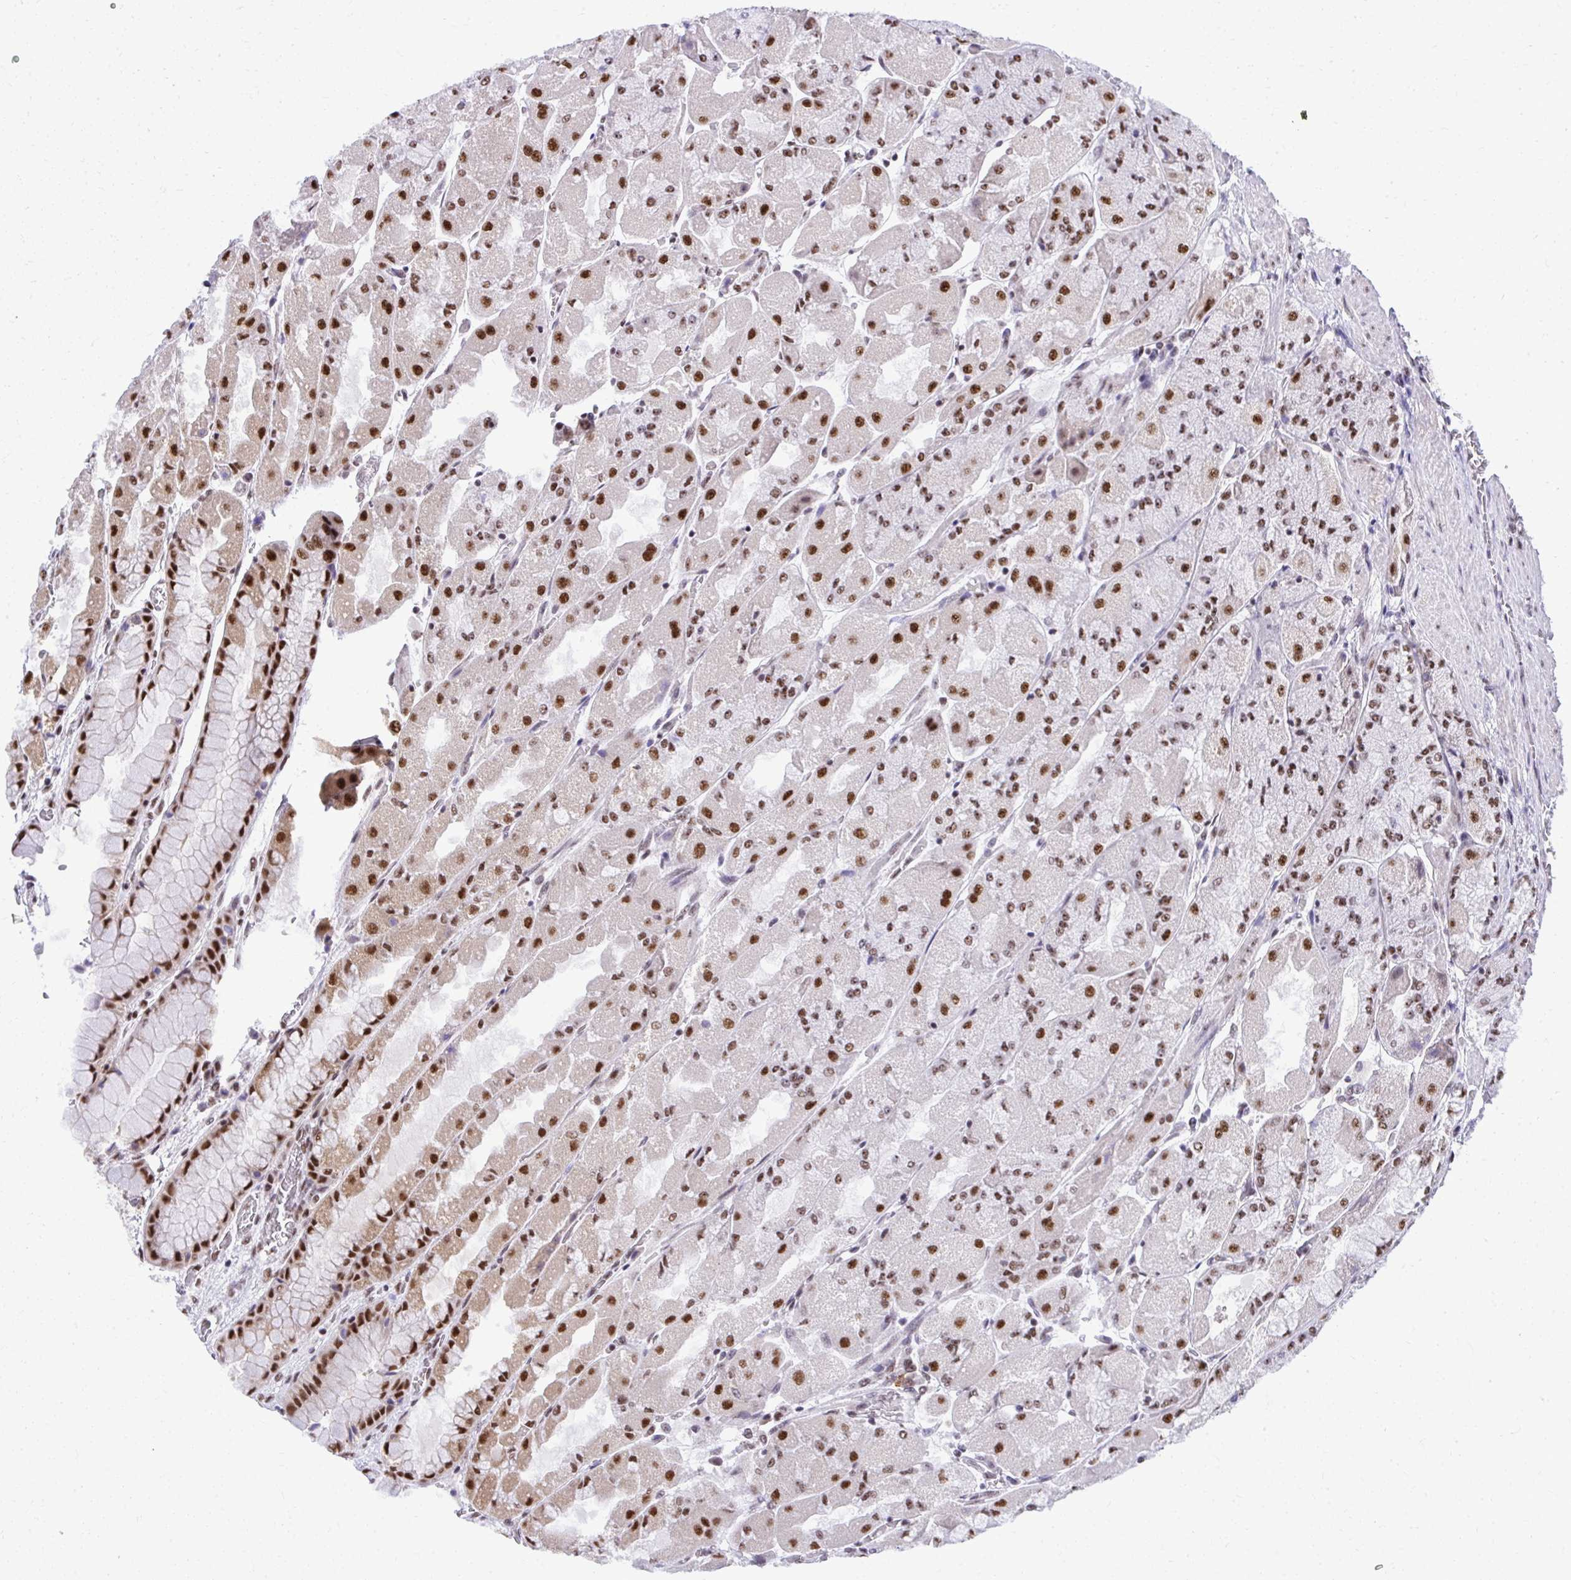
{"staining": {"intensity": "strong", "quantity": ">75%", "location": "nuclear"}, "tissue": "stomach", "cell_type": "Glandular cells", "image_type": "normal", "snomed": [{"axis": "morphology", "description": "Normal tissue, NOS"}, {"axis": "topography", "description": "Stomach"}], "caption": "A micrograph of human stomach stained for a protein shows strong nuclear brown staining in glandular cells.", "gene": "PRPF19", "patient": {"sex": "female", "age": 61}}